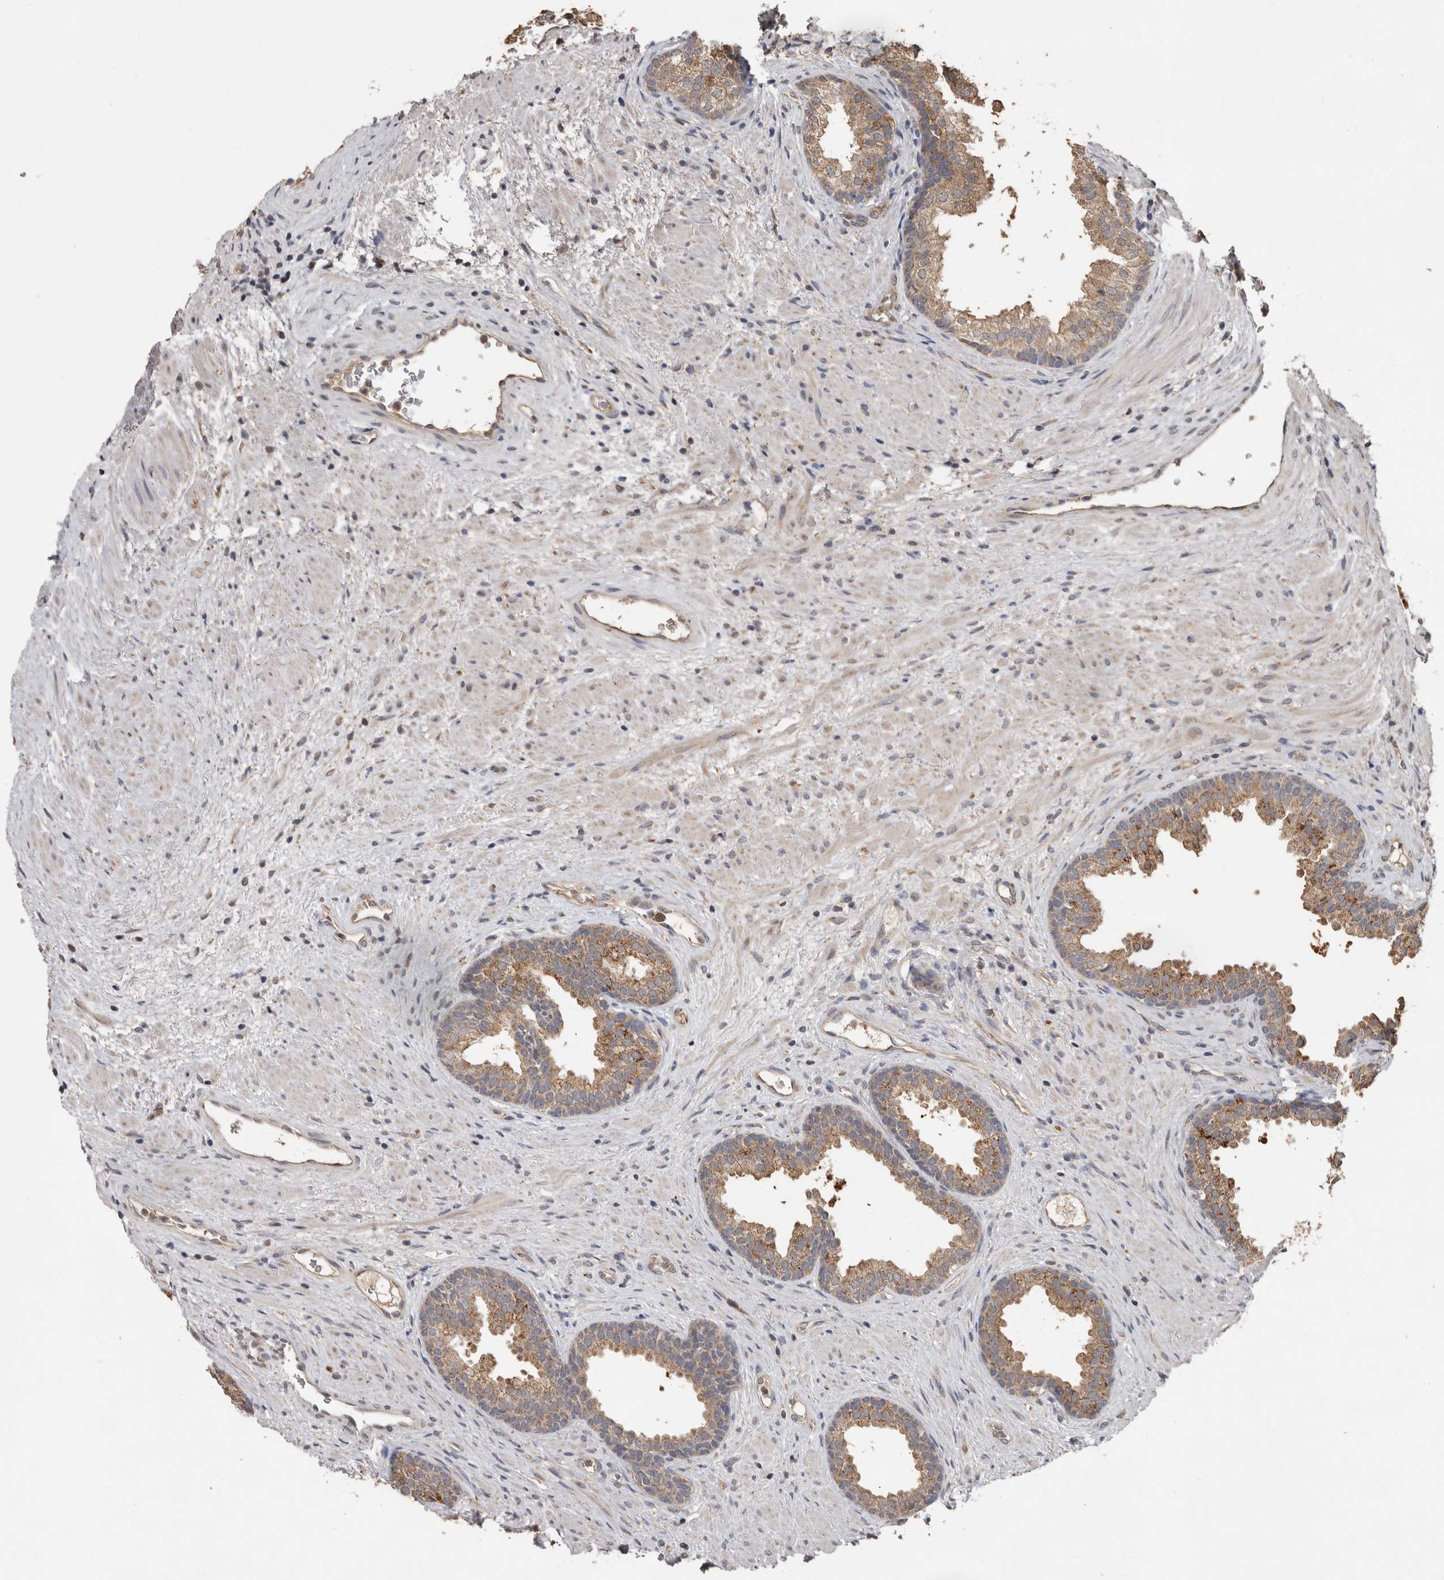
{"staining": {"intensity": "moderate", "quantity": "25%-75%", "location": "cytoplasmic/membranous"}, "tissue": "prostate", "cell_type": "Glandular cells", "image_type": "normal", "snomed": [{"axis": "morphology", "description": "Normal tissue, NOS"}, {"axis": "topography", "description": "Prostate"}], "caption": "Prostate stained with IHC reveals moderate cytoplasmic/membranous positivity in about 25%-75% of glandular cells.", "gene": "MTF1", "patient": {"sex": "male", "age": 76}}